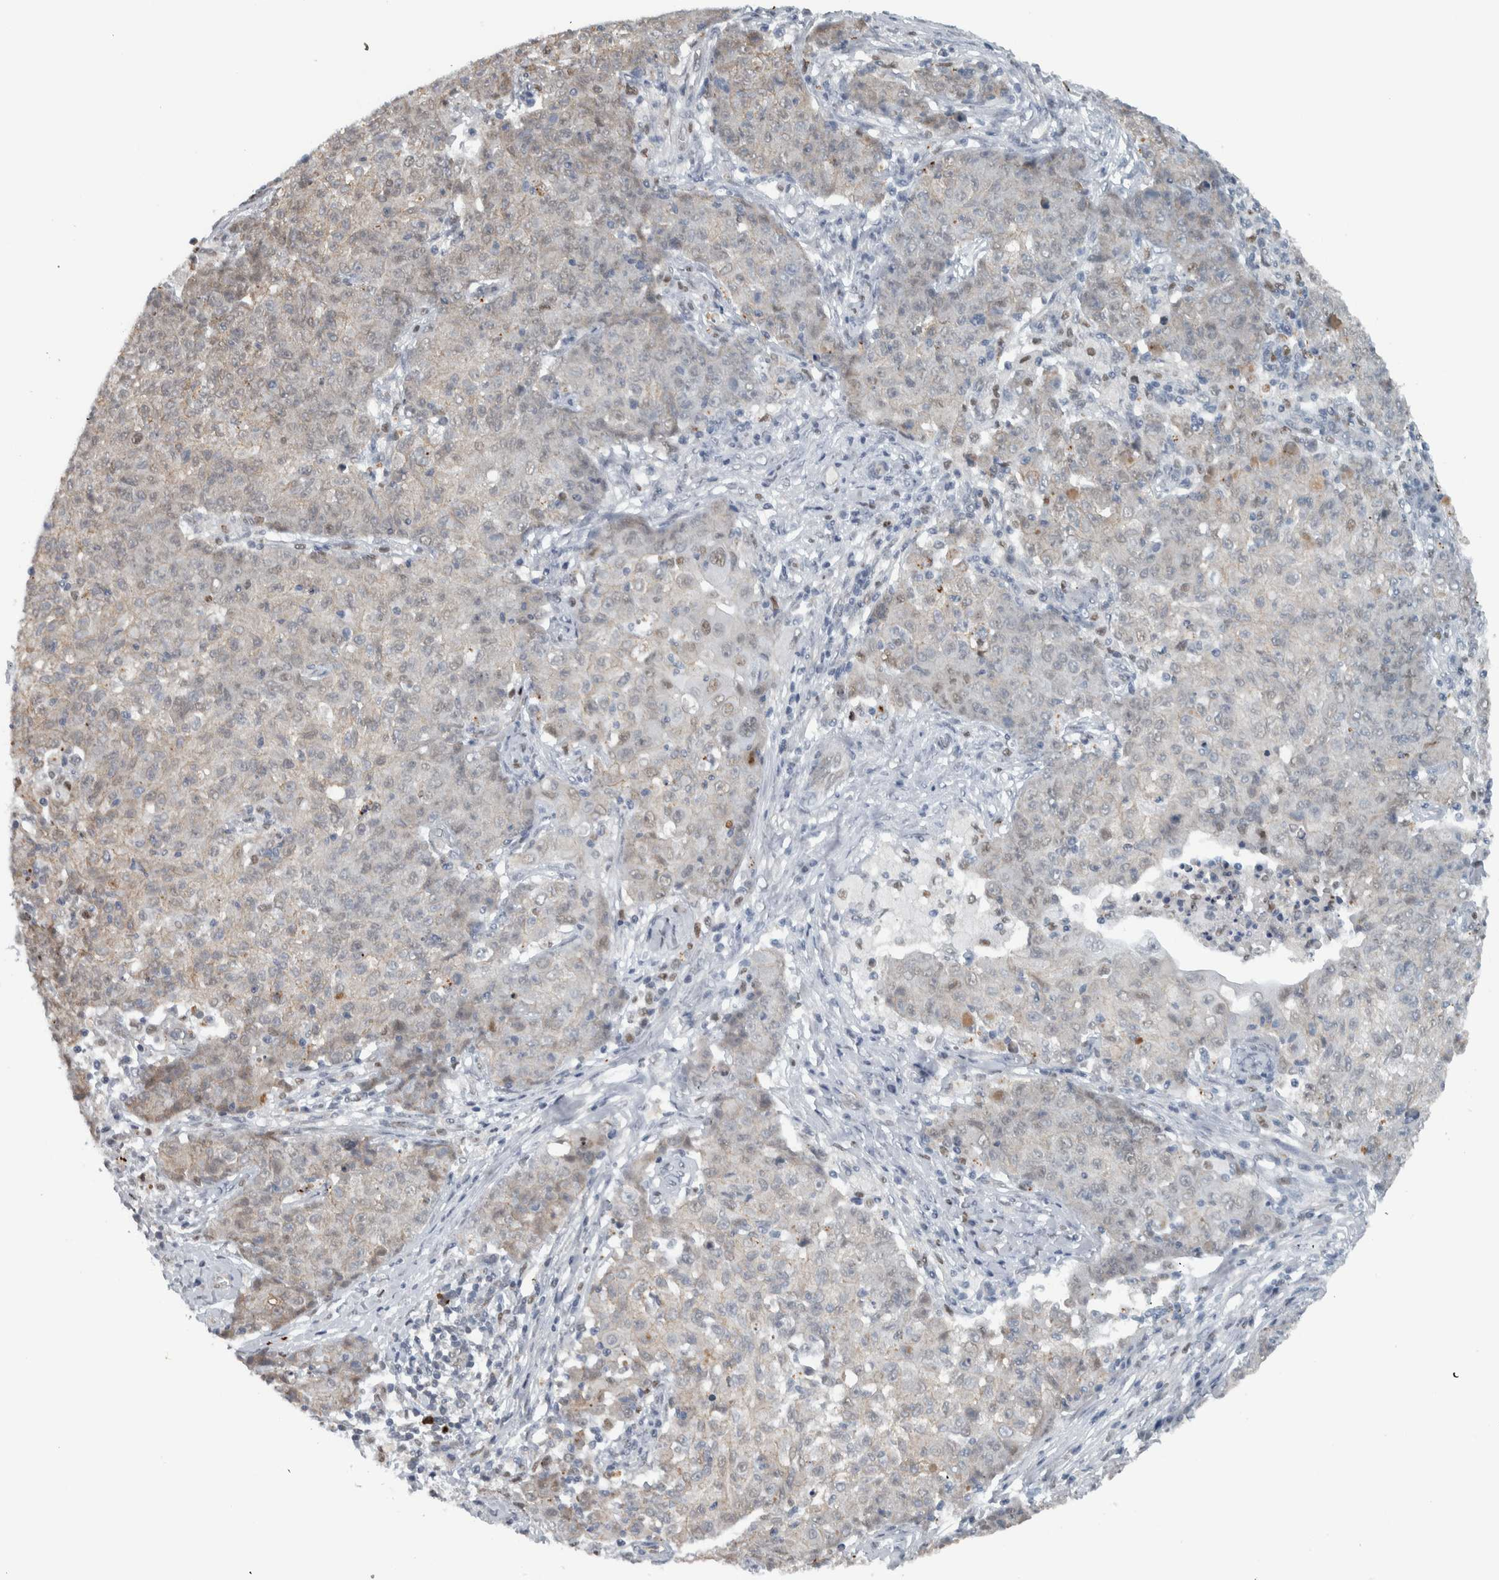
{"staining": {"intensity": "moderate", "quantity": "<25%", "location": "cytoplasmic/membranous,nuclear"}, "tissue": "ovarian cancer", "cell_type": "Tumor cells", "image_type": "cancer", "snomed": [{"axis": "morphology", "description": "Carcinoma, endometroid"}, {"axis": "topography", "description": "Ovary"}], "caption": "Immunohistochemistry photomicrograph of neoplastic tissue: endometroid carcinoma (ovarian) stained using IHC shows low levels of moderate protein expression localized specifically in the cytoplasmic/membranous and nuclear of tumor cells, appearing as a cytoplasmic/membranous and nuclear brown color.", "gene": "ADPRM", "patient": {"sex": "female", "age": 42}}